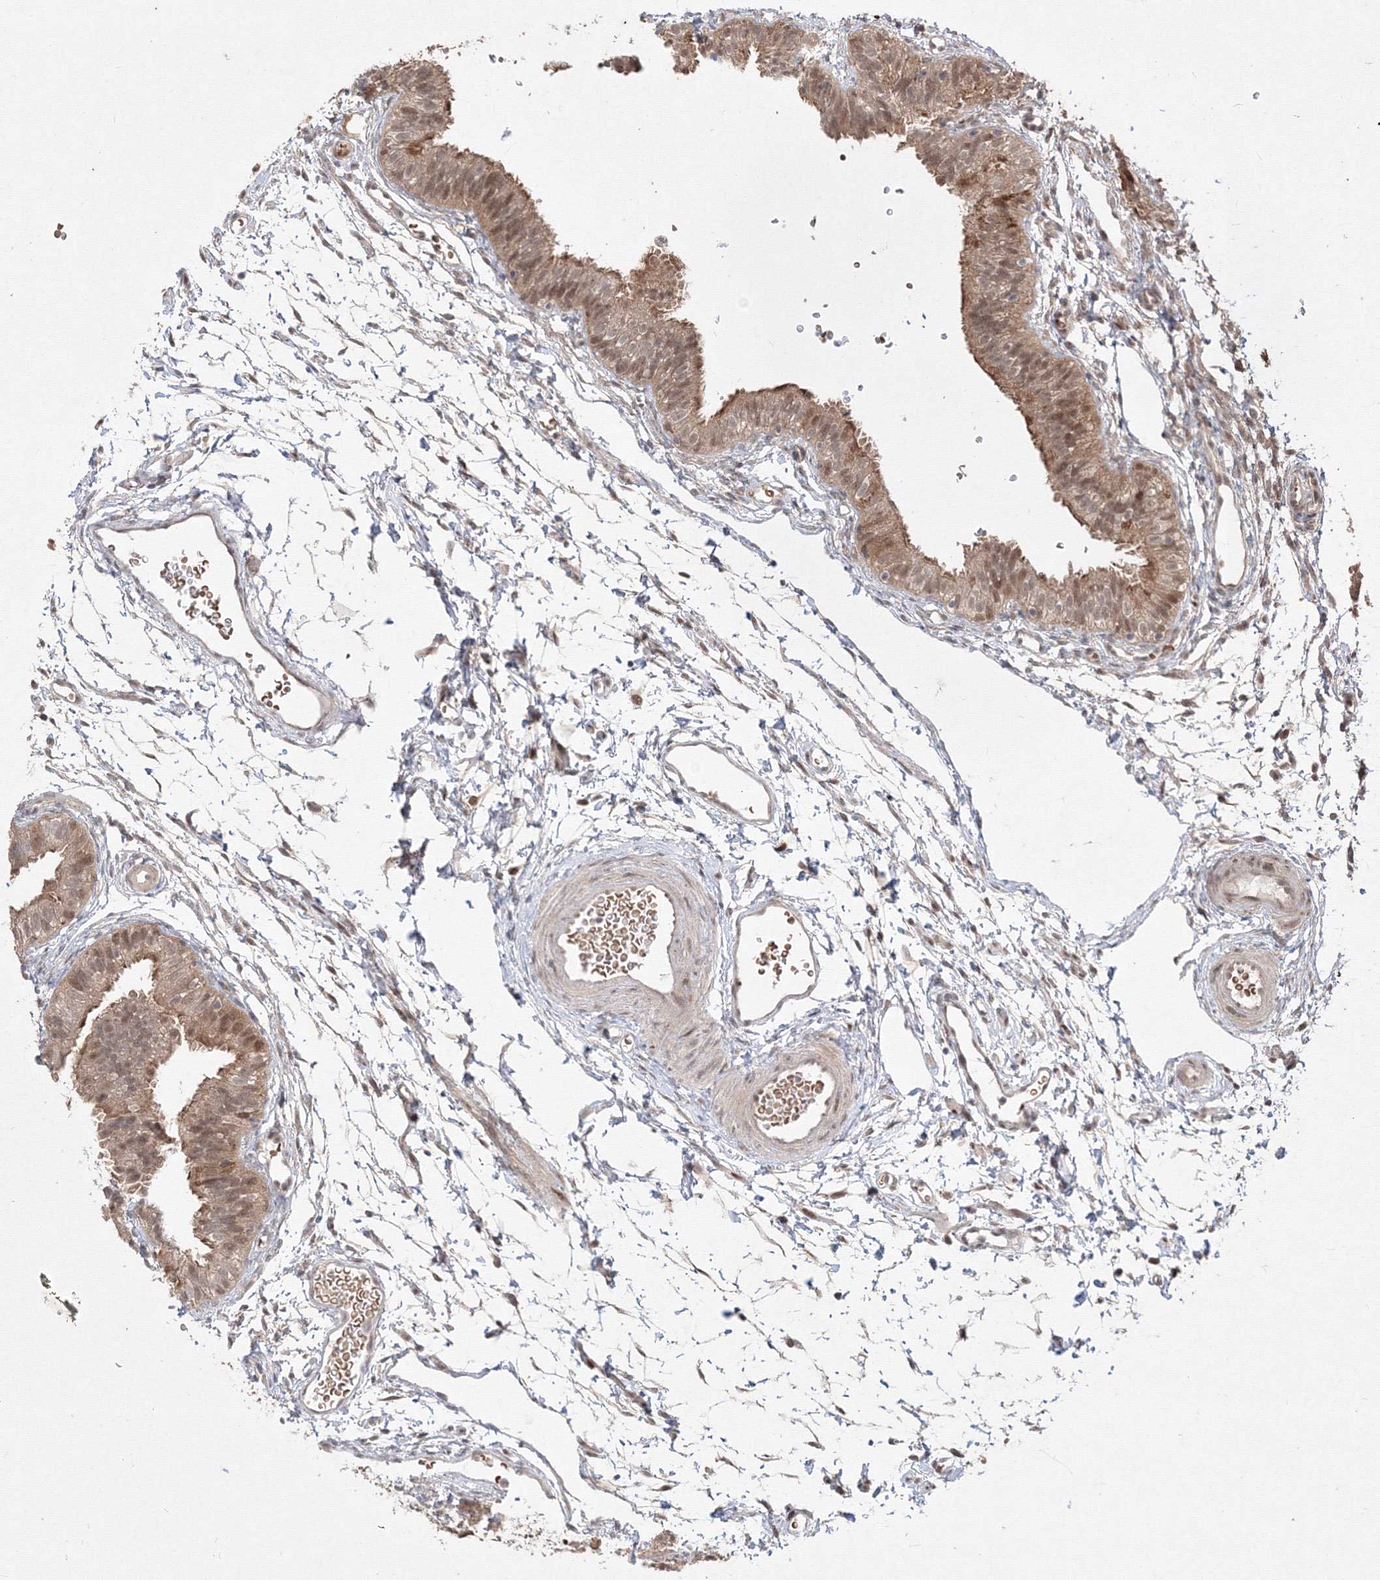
{"staining": {"intensity": "moderate", "quantity": ">75%", "location": "cytoplasmic/membranous,nuclear"}, "tissue": "fallopian tube", "cell_type": "Glandular cells", "image_type": "normal", "snomed": [{"axis": "morphology", "description": "Normal tissue, NOS"}, {"axis": "topography", "description": "Fallopian tube"}], "caption": "The image displays staining of normal fallopian tube, revealing moderate cytoplasmic/membranous,nuclear protein positivity (brown color) within glandular cells. Ihc stains the protein in brown and the nuclei are stained blue.", "gene": "COPS4", "patient": {"sex": "female", "age": 35}}